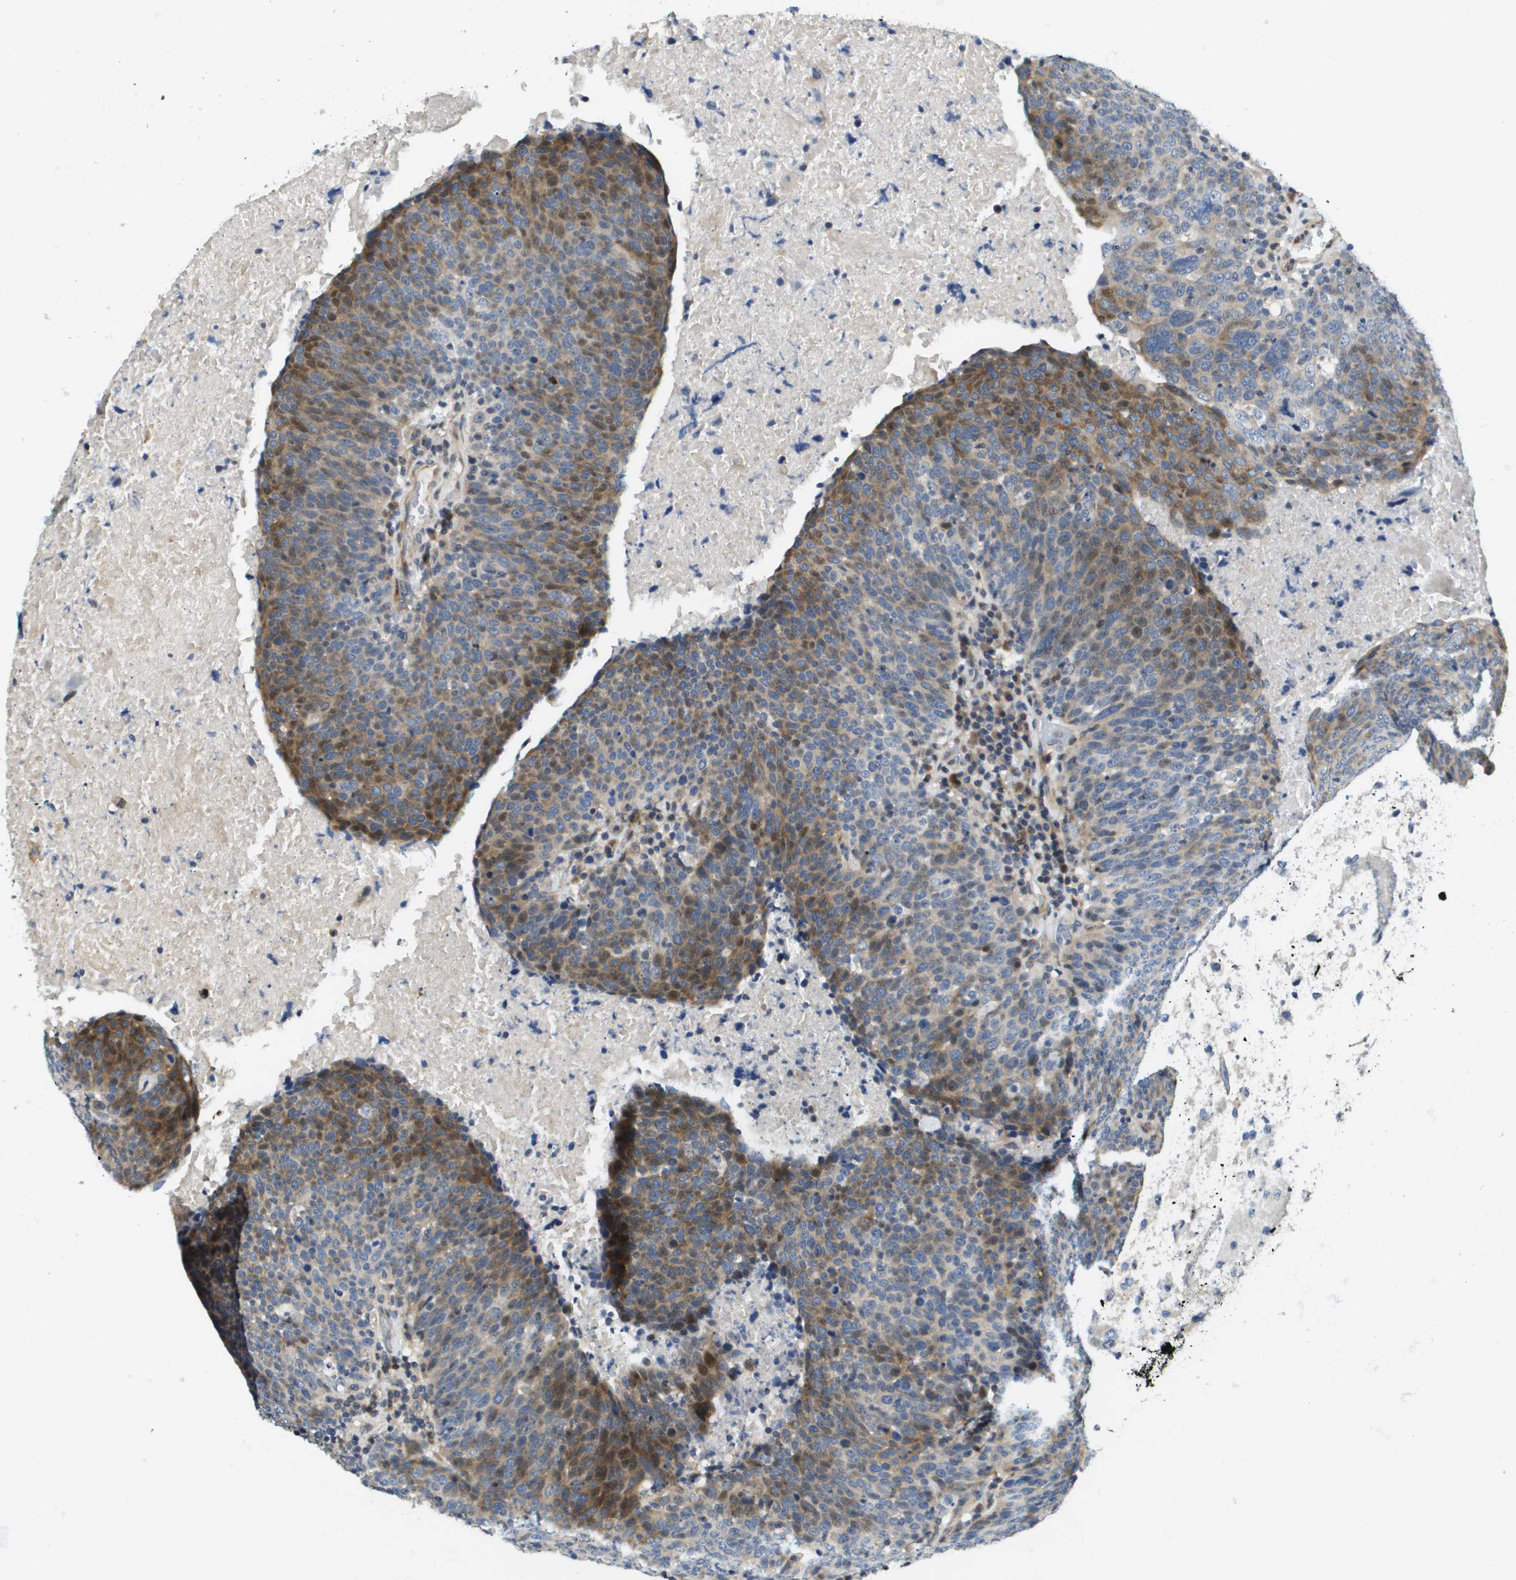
{"staining": {"intensity": "moderate", "quantity": "25%-75%", "location": "cytoplasmic/membranous,nuclear"}, "tissue": "head and neck cancer", "cell_type": "Tumor cells", "image_type": "cancer", "snomed": [{"axis": "morphology", "description": "Squamous cell carcinoma, NOS"}, {"axis": "morphology", "description": "Squamous cell carcinoma, metastatic, NOS"}, {"axis": "topography", "description": "Lymph node"}, {"axis": "topography", "description": "Head-Neck"}], "caption": "Metastatic squamous cell carcinoma (head and neck) stained for a protein (brown) displays moderate cytoplasmic/membranous and nuclear positive positivity in about 25%-75% of tumor cells.", "gene": "SCN4B", "patient": {"sex": "male", "age": 62}}